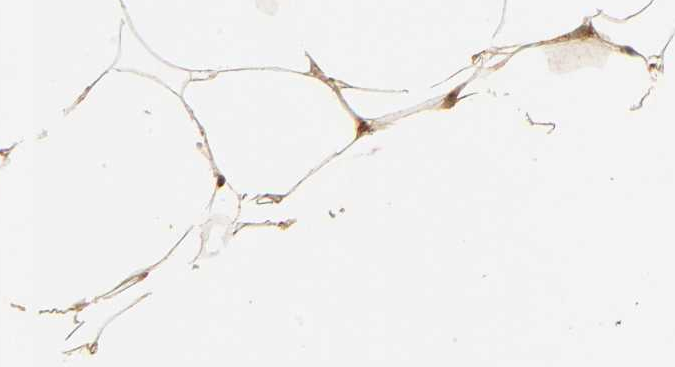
{"staining": {"intensity": "moderate", "quantity": "25%-75%", "location": "cytoplasmic/membranous"}, "tissue": "adipose tissue", "cell_type": "Adipocytes", "image_type": "normal", "snomed": [{"axis": "morphology", "description": "Normal tissue, NOS"}, {"axis": "topography", "description": "Breast"}, {"axis": "topography", "description": "Soft tissue"}], "caption": "Protein staining by IHC displays moderate cytoplasmic/membranous expression in approximately 25%-75% of adipocytes in benign adipose tissue. The protein of interest is shown in brown color, while the nuclei are stained blue.", "gene": "MAPK6", "patient": {"sex": "female", "age": 25}}